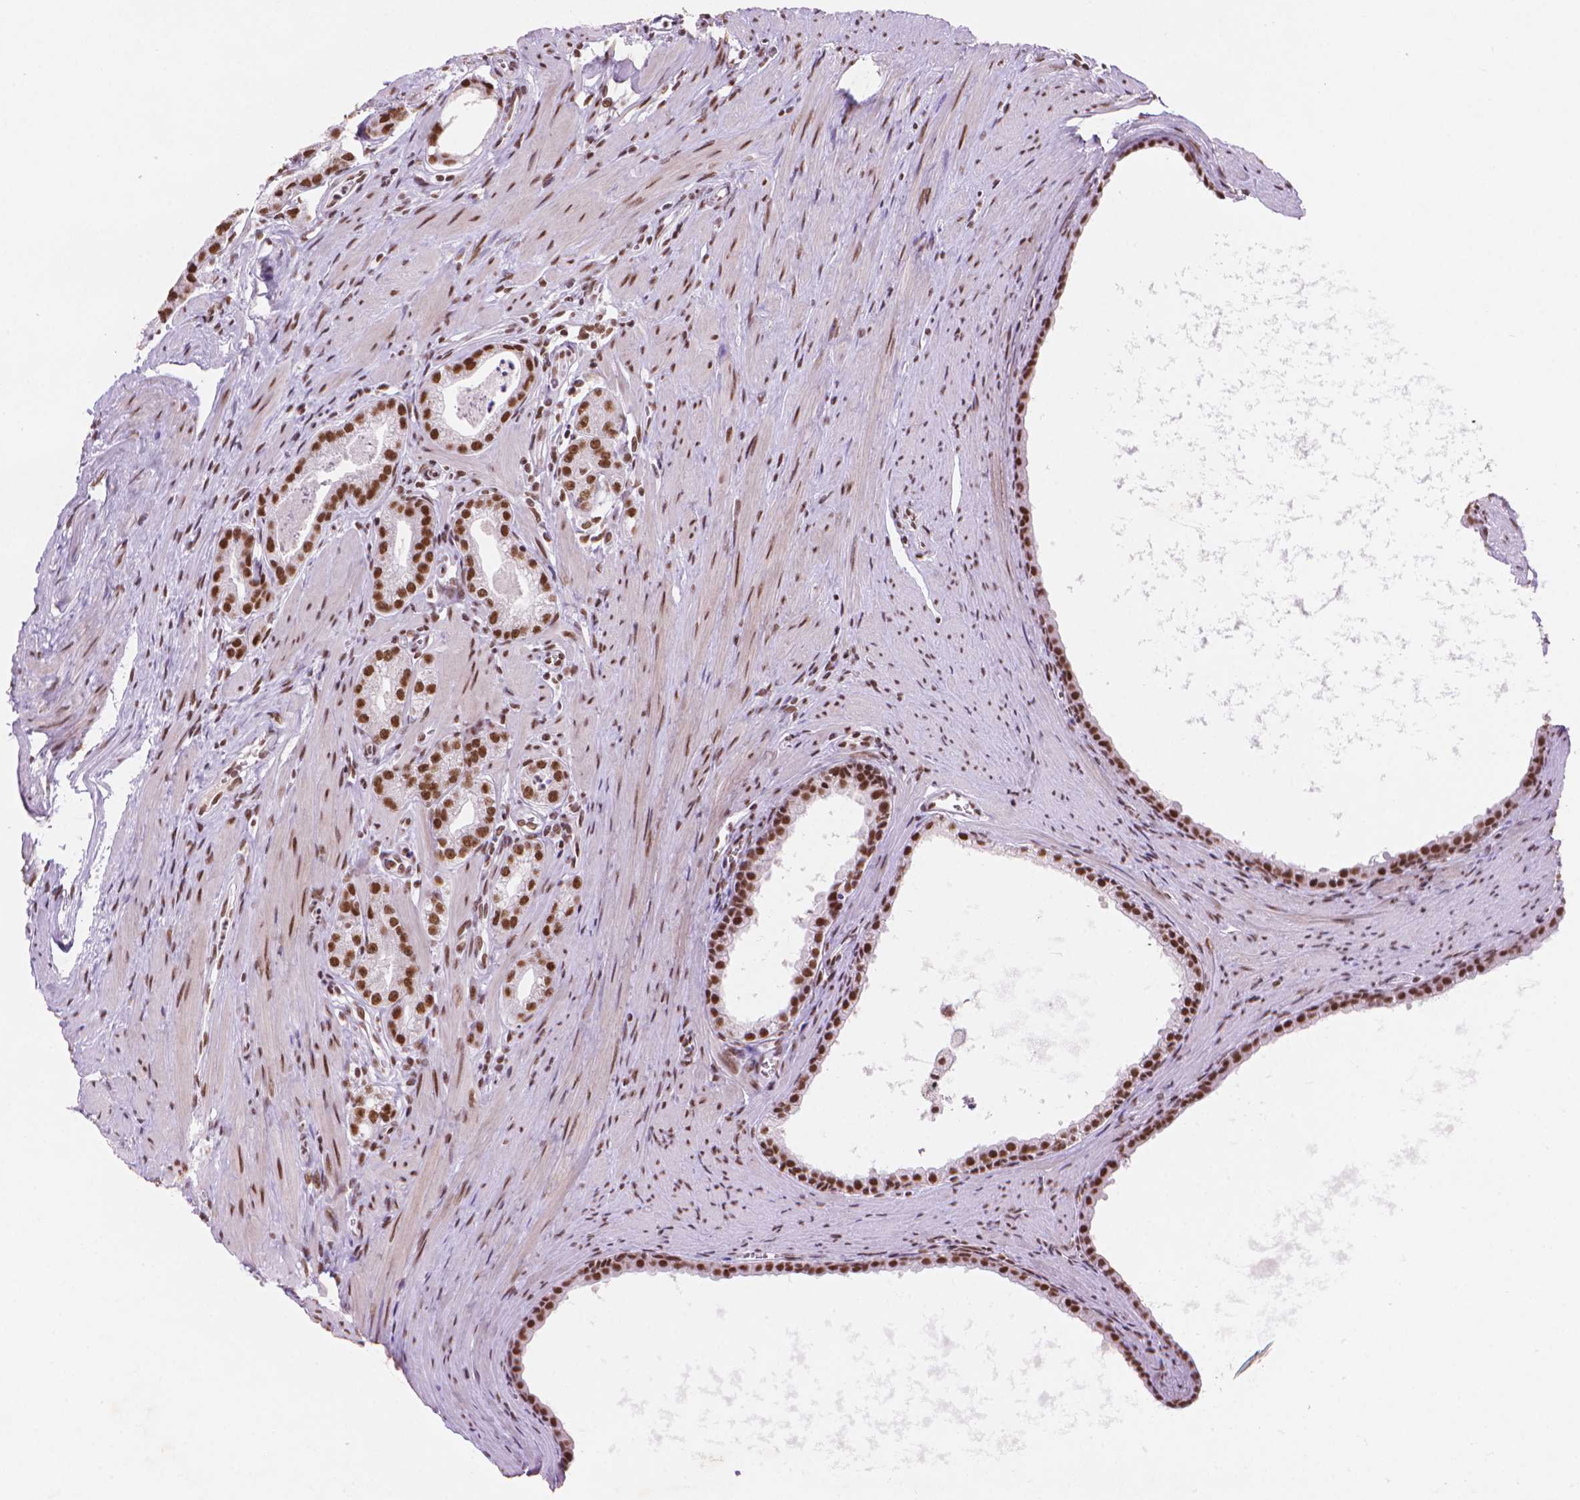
{"staining": {"intensity": "strong", "quantity": ">75%", "location": "nuclear"}, "tissue": "prostate cancer", "cell_type": "Tumor cells", "image_type": "cancer", "snomed": [{"axis": "morphology", "description": "Adenocarcinoma, NOS"}, {"axis": "topography", "description": "Prostate"}], "caption": "Adenocarcinoma (prostate) stained with a brown dye displays strong nuclear positive expression in about >75% of tumor cells.", "gene": "RPA4", "patient": {"sex": "male", "age": 71}}